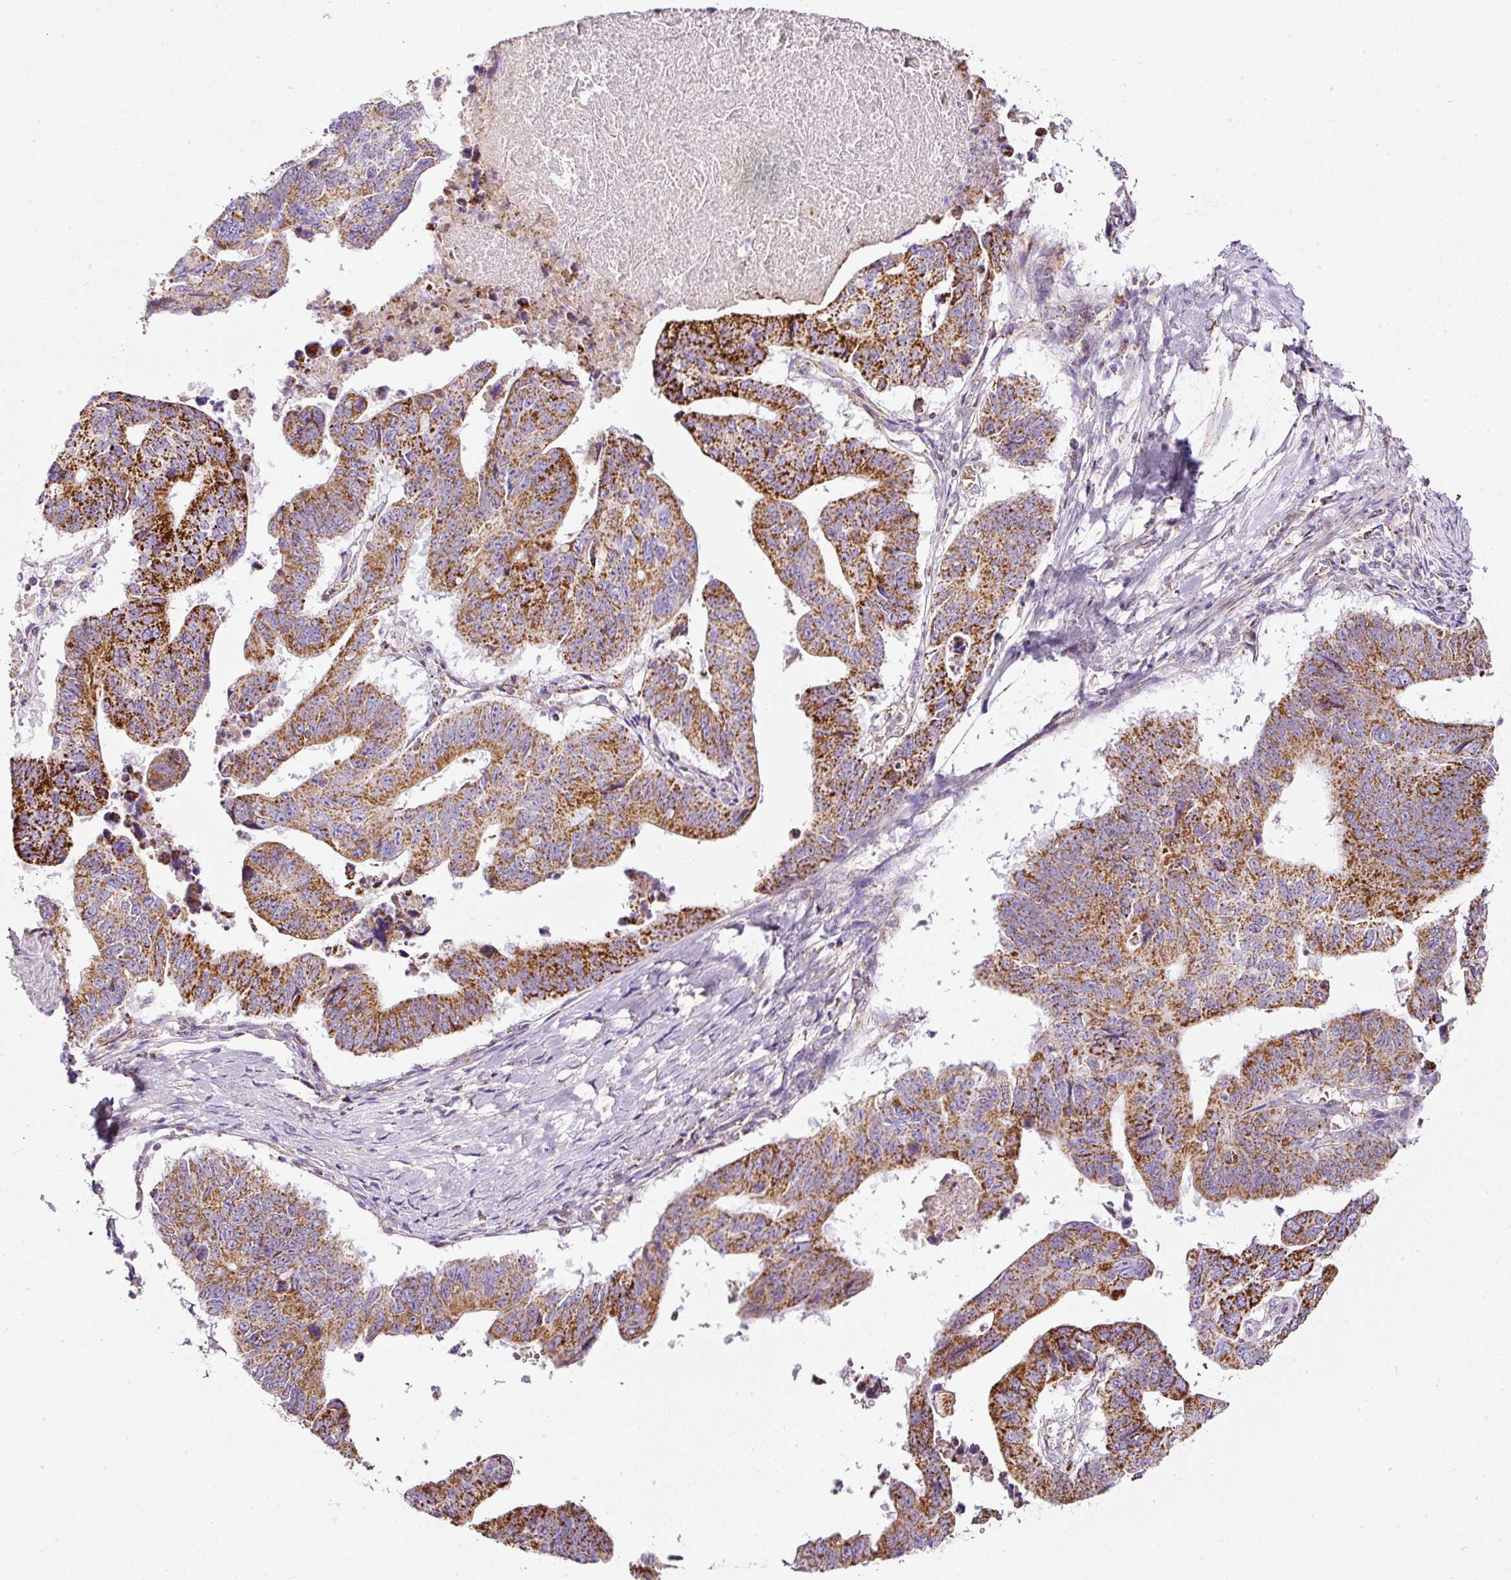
{"staining": {"intensity": "strong", "quantity": ">75%", "location": "cytoplasmic/membranous"}, "tissue": "stomach cancer", "cell_type": "Tumor cells", "image_type": "cancer", "snomed": [{"axis": "morphology", "description": "Adenocarcinoma, NOS"}, {"axis": "topography", "description": "Stomach"}], "caption": "An image of human stomach adenocarcinoma stained for a protein exhibits strong cytoplasmic/membranous brown staining in tumor cells.", "gene": "SDHA", "patient": {"sex": "male", "age": 59}}